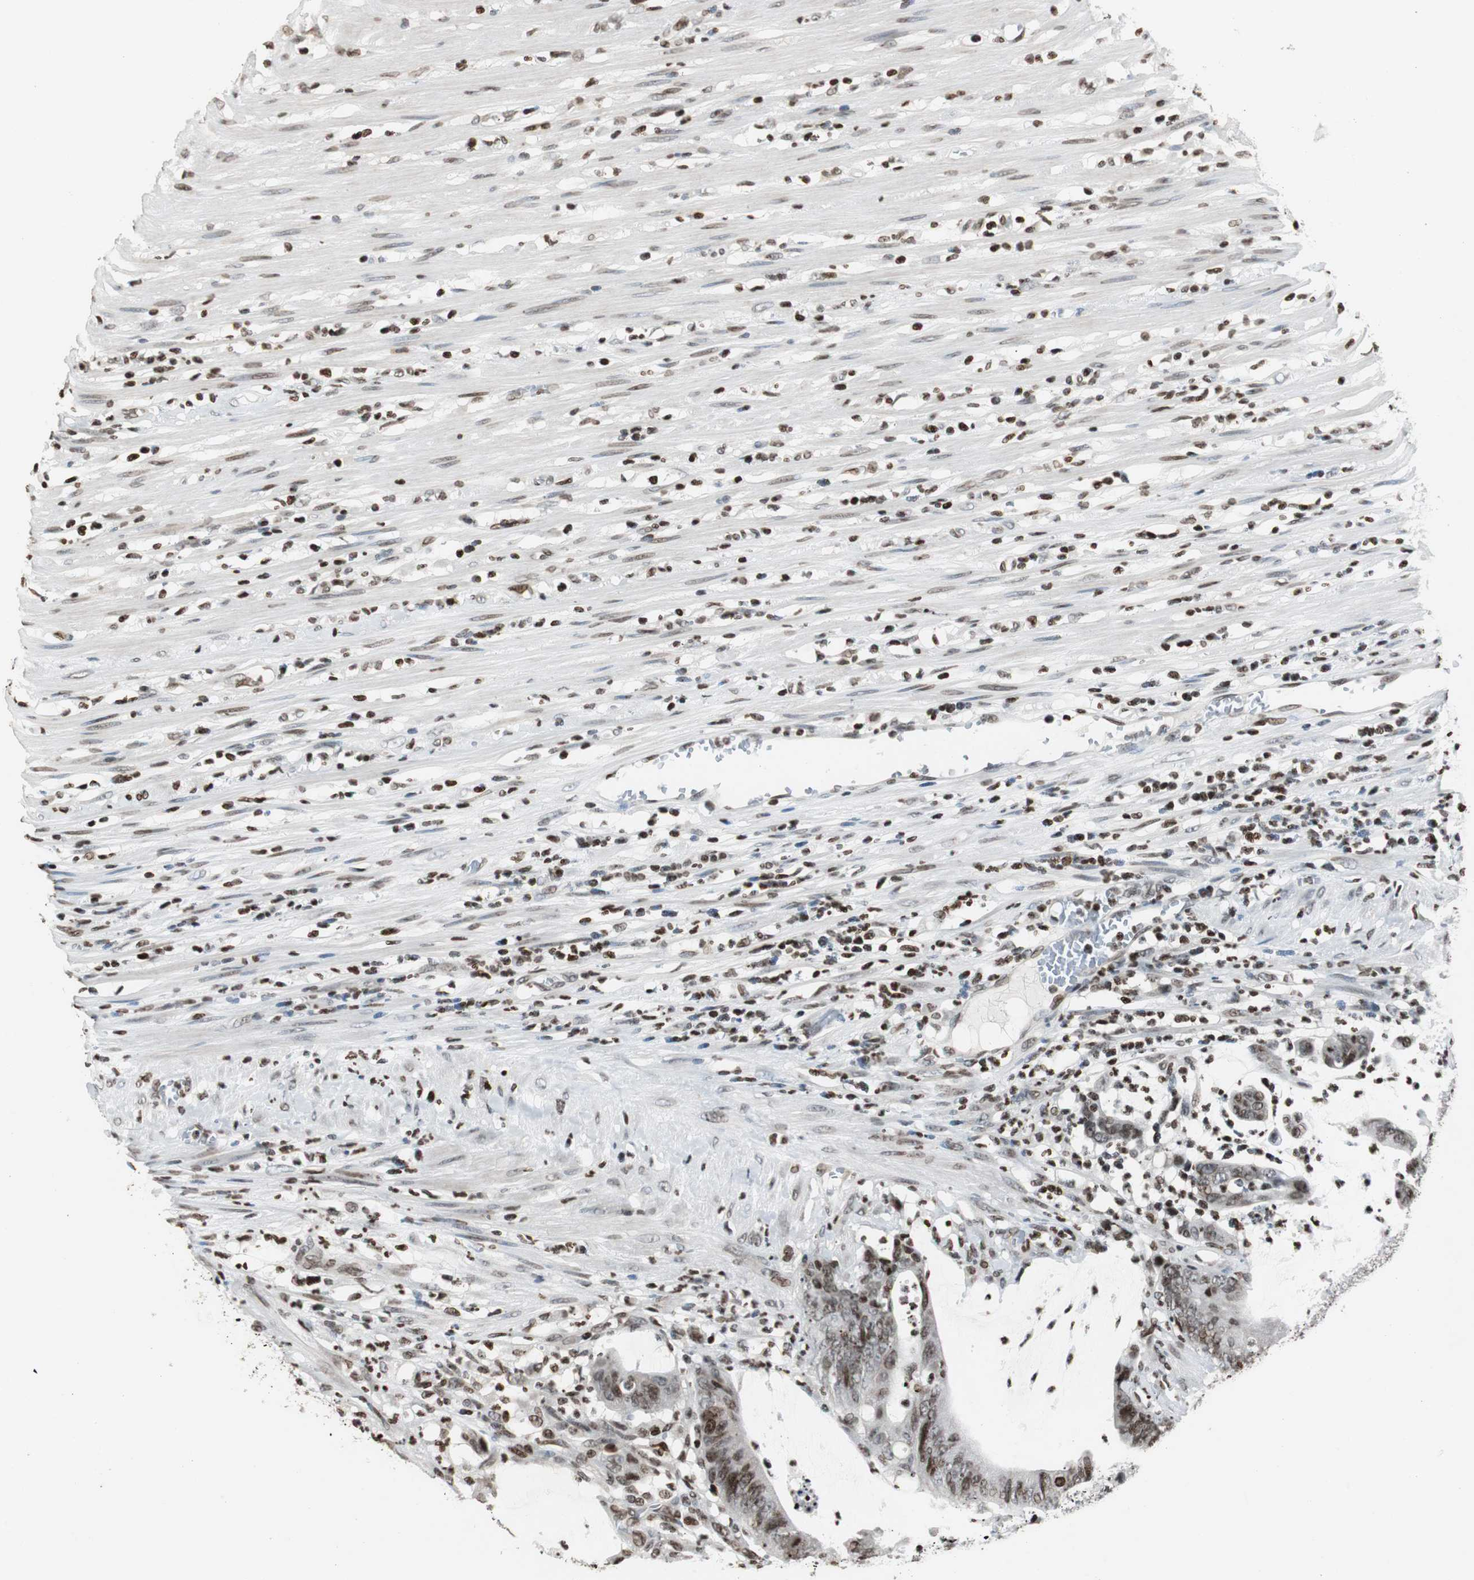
{"staining": {"intensity": "strong", "quantity": ">75%", "location": "nuclear"}, "tissue": "colorectal cancer", "cell_type": "Tumor cells", "image_type": "cancer", "snomed": [{"axis": "morphology", "description": "Adenocarcinoma, NOS"}, {"axis": "topography", "description": "Rectum"}], "caption": "Colorectal cancer (adenocarcinoma) stained for a protein (brown) exhibits strong nuclear positive expression in about >75% of tumor cells.", "gene": "PAXIP1", "patient": {"sex": "female", "age": 66}}